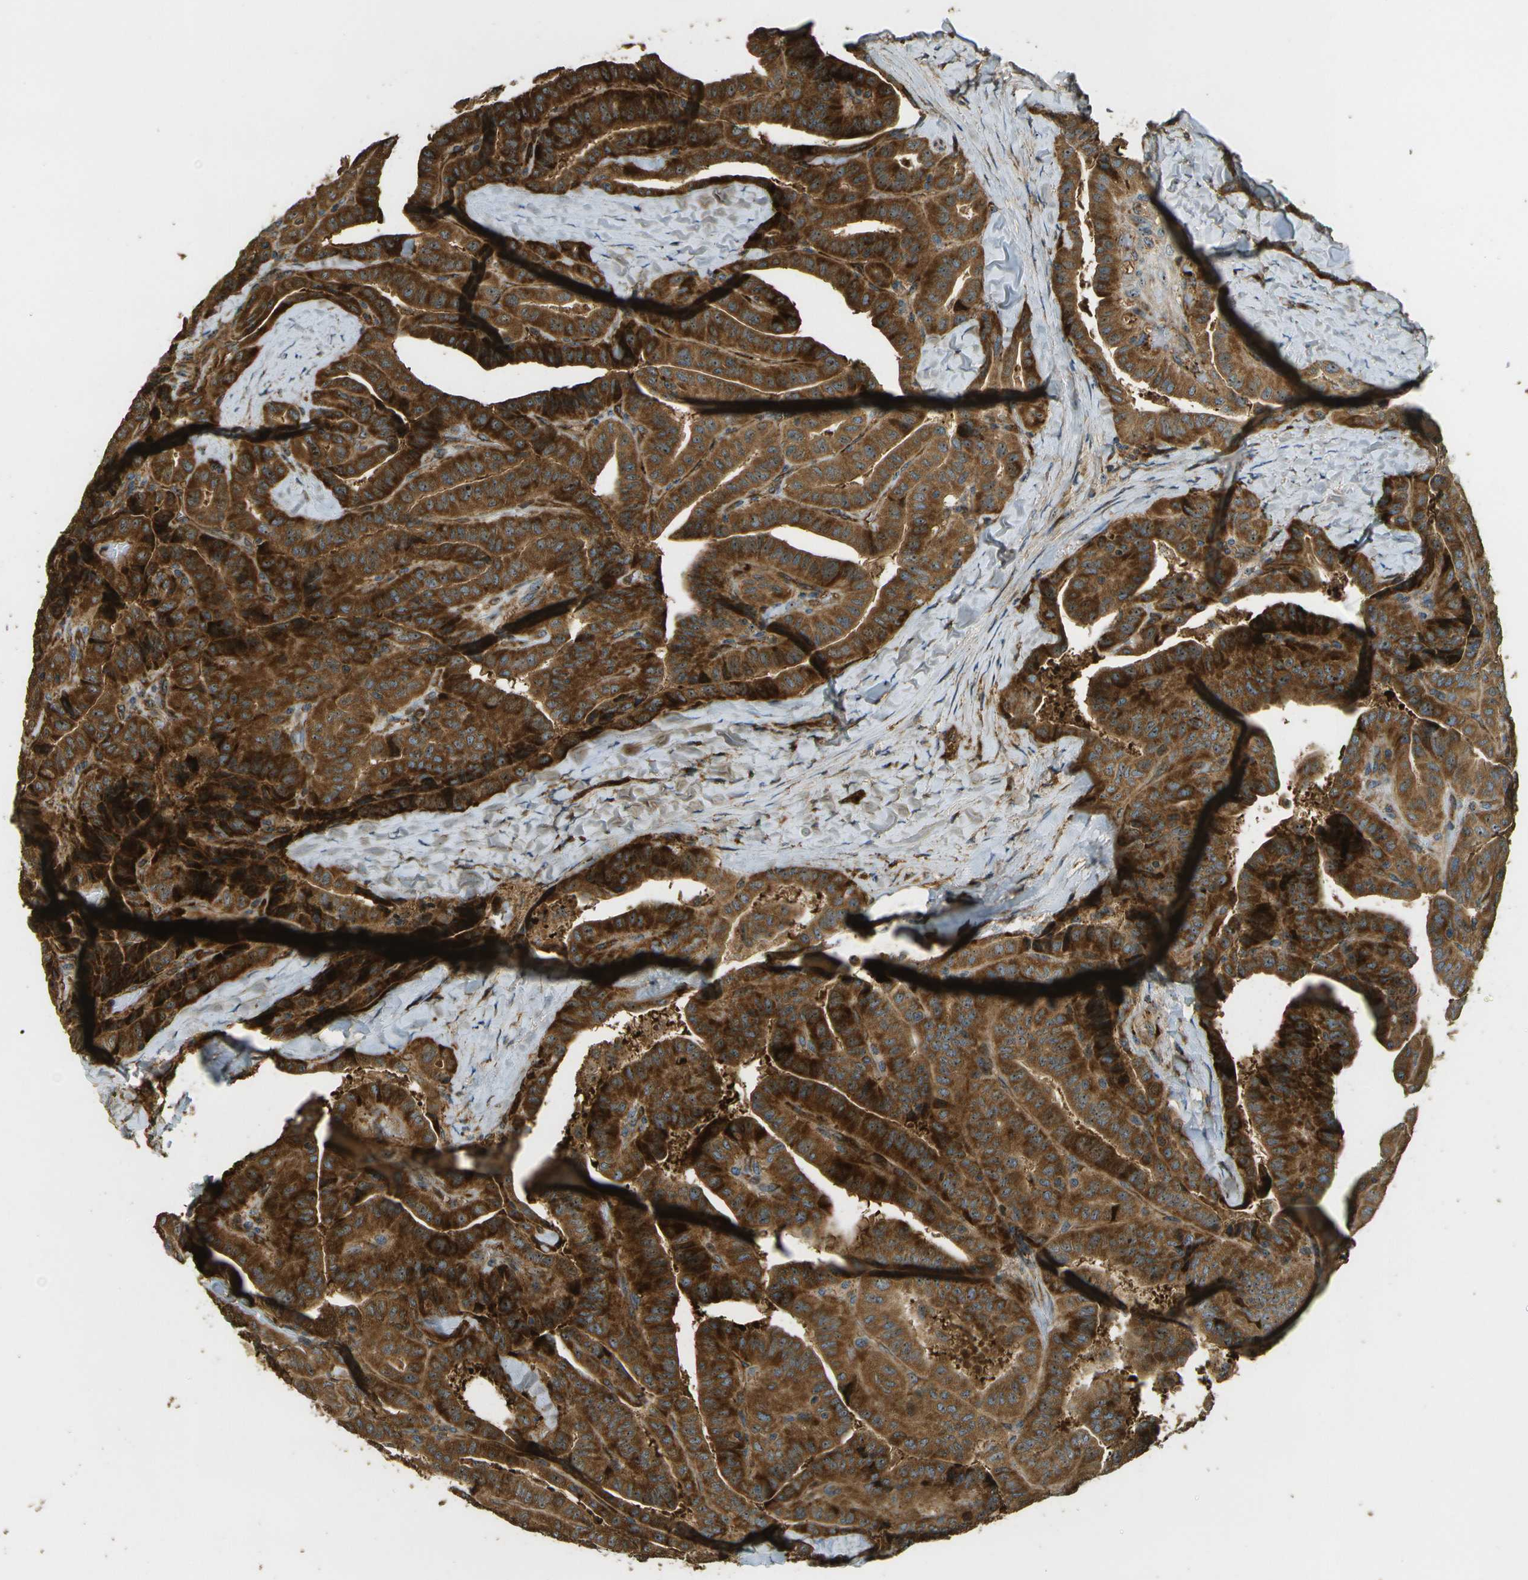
{"staining": {"intensity": "strong", "quantity": ">75%", "location": "cytoplasmic/membranous,nuclear"}, "tissue": "thyroid cancer", "cell_type": "Tumor cells", "image_type": "cancer", "snomed": [{"axis": "morphology", "description": "Papillary adenocarcinoma, NOS"}, {"axis": "topography", "description": "Thyroid gland"}], "caption": "A brown stain highlights strong cytoplasmic/membranous and nuclear staining of a protein in thyroid cancer tumor cells.", "gene": "LRP12", "patient": {"sex": "male", "age": 77}}